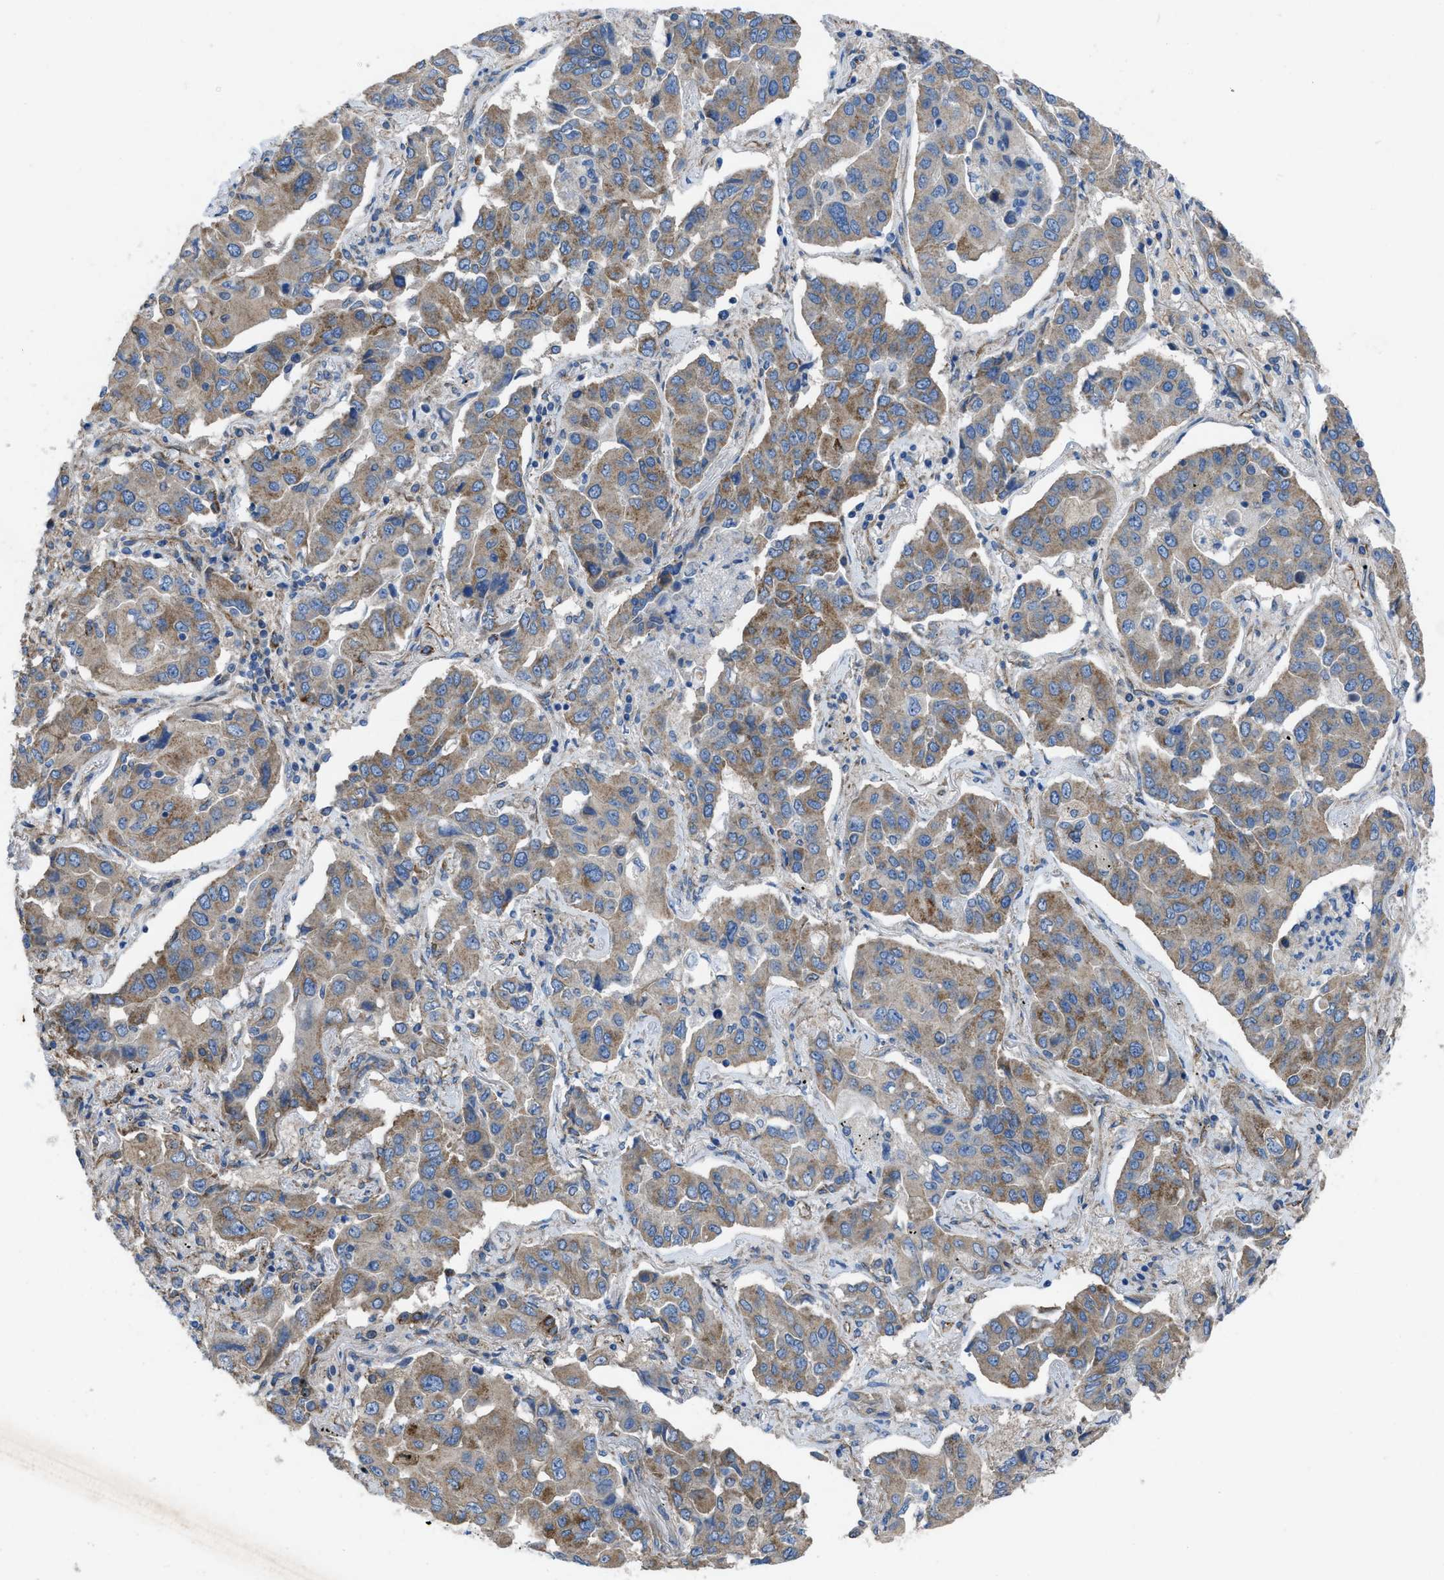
{"staining": {"intensity": "moderate", "quantity": ">75%", "location": "cytoplasmic/membranous"}, "tissue": "lung cancer", "cell_type": "Tumor cells", "image_type": "cancer", "snomed": [{"axis": "morphology", "description": "Adenocarcinoma, NOS"}, {"axis": "topography", "description": "Lung"}], "caption": "Brown immunohistochemical staining in lung adenocarcinoma demonstrates moderate cytoplasmic/membranous staining in about >75% of tumor cells.", "gene": "DOLPP1", "patient": {"sex": "female", "age": 65}}